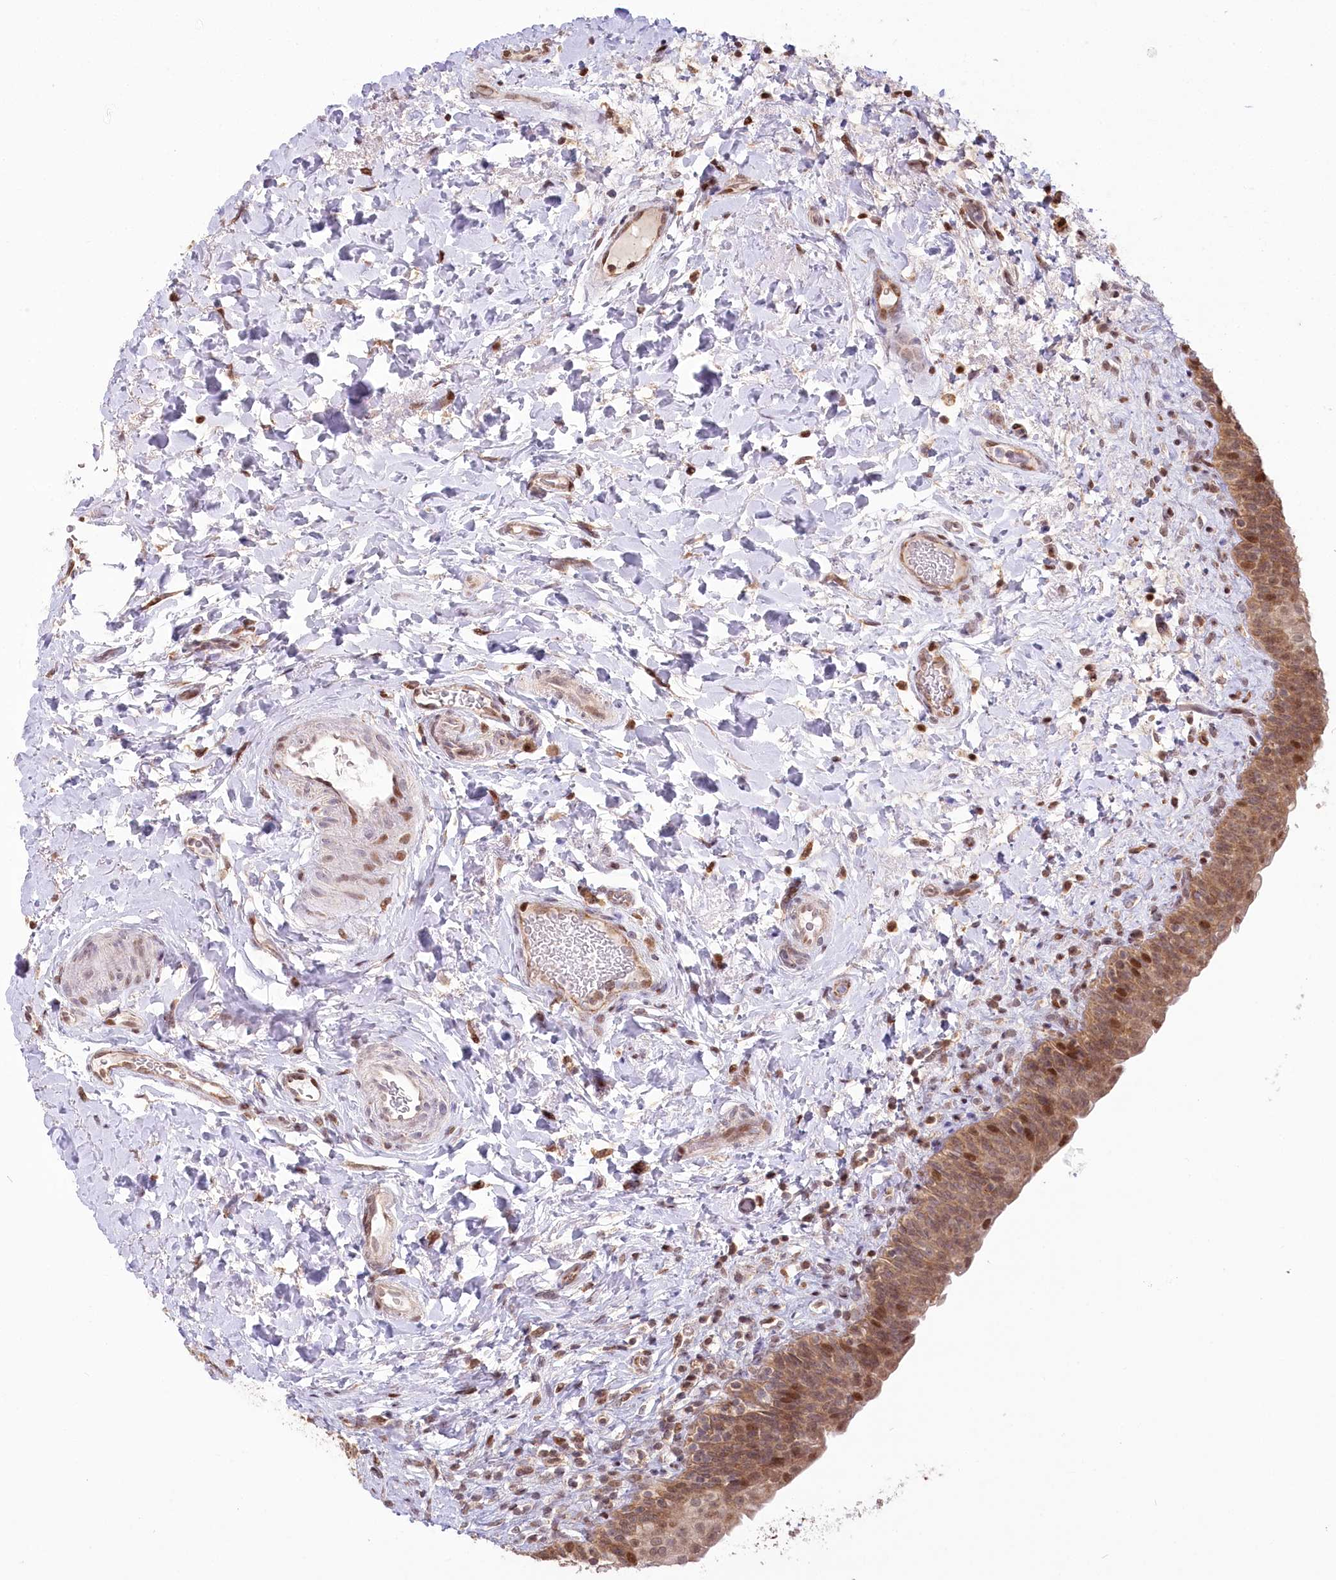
{"staining": {"intensity": "moderate", "quantity": ">75%", "location": "cytoplasmic/membranous,nuclear"}, "tissue": "urinary bladder", "cell_type": "Urothelial cells", "image_type": "normal", "snomed": [{"axis": "morphology", "description": "Normal tissue, NOS"}, {"axis": "topography", "description": "Urinary bladder"}], "caption": "Immunohistochemistry (IHC) (DAB) staining of unremarkable urinary bladder shows moderate cytoplasmic/membranous,nuclear protein positivity in about >75% of urothelial cells. The staining was performed using DAB, with brown indicating positive protein expression. Nuclei are stained blue with hematoxylin.", "gene": "PYURF", "patient": {"sex": "male", "age": 83}}